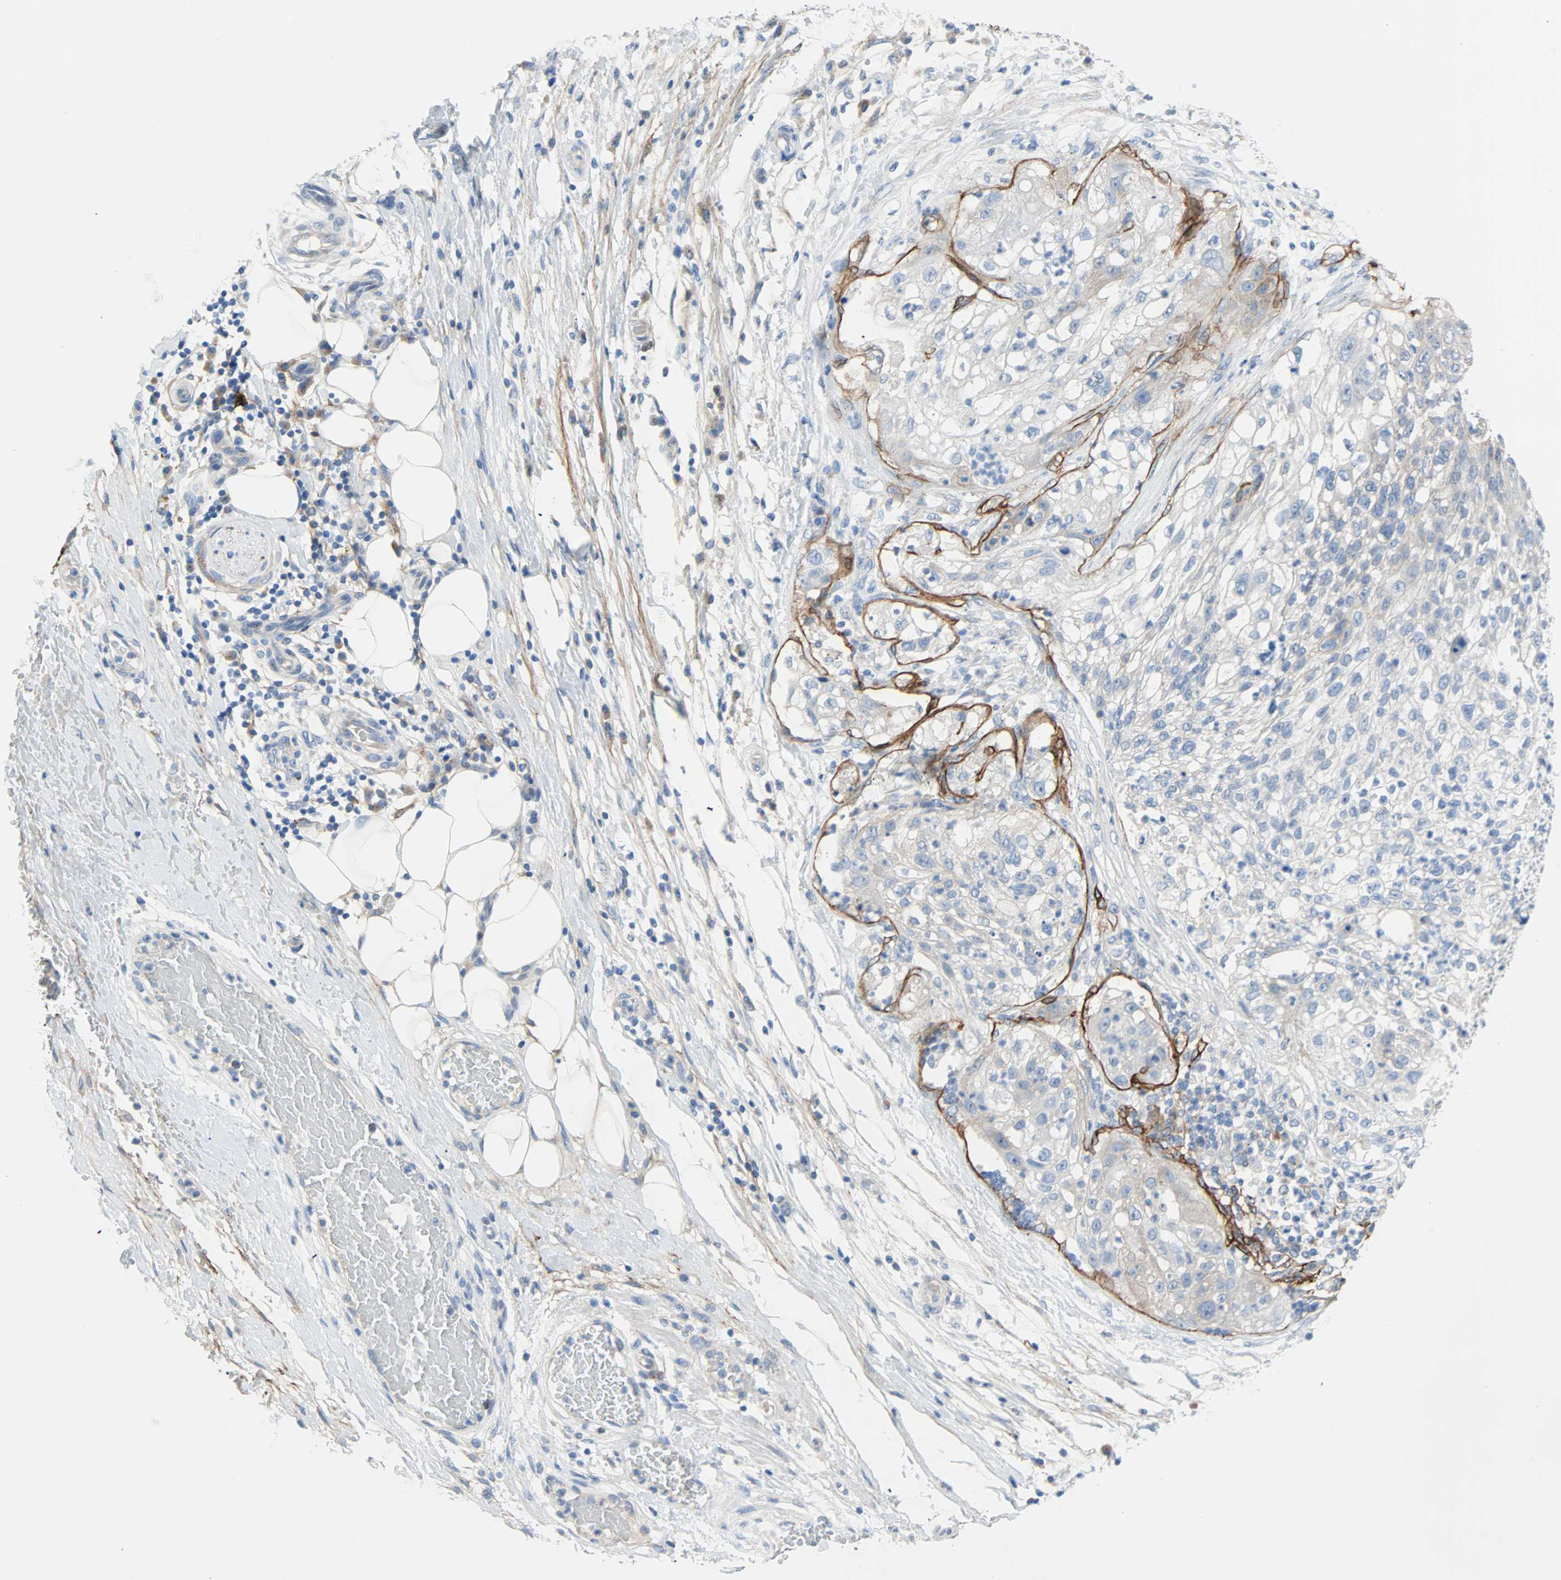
{"staining": {"intensity": "weak", "quantity": "<25%", "location": "cytoplasmic/membranous"}, "tissue": "lung cancer", "cell_type": "Tumor cells", "image_type": "cancer", "snomed": [{"axis": "morphology", "description": "Inflammation, NOS"}, {"axis": "morphology", "description": "Squamous cell carcinoma, NOS"}, {"axis": "topography", "description": "Lymph node"}, {"axis": "topography", "description": "Soft tissue"}, {"axis": "topography", "description": "Lung"}], "caption": "Histopathology image shows no protein positivity in tumor cells of lung cancer tissue.", "gene": "PDPN", "patient": {"sex": "male", "age": 66}}